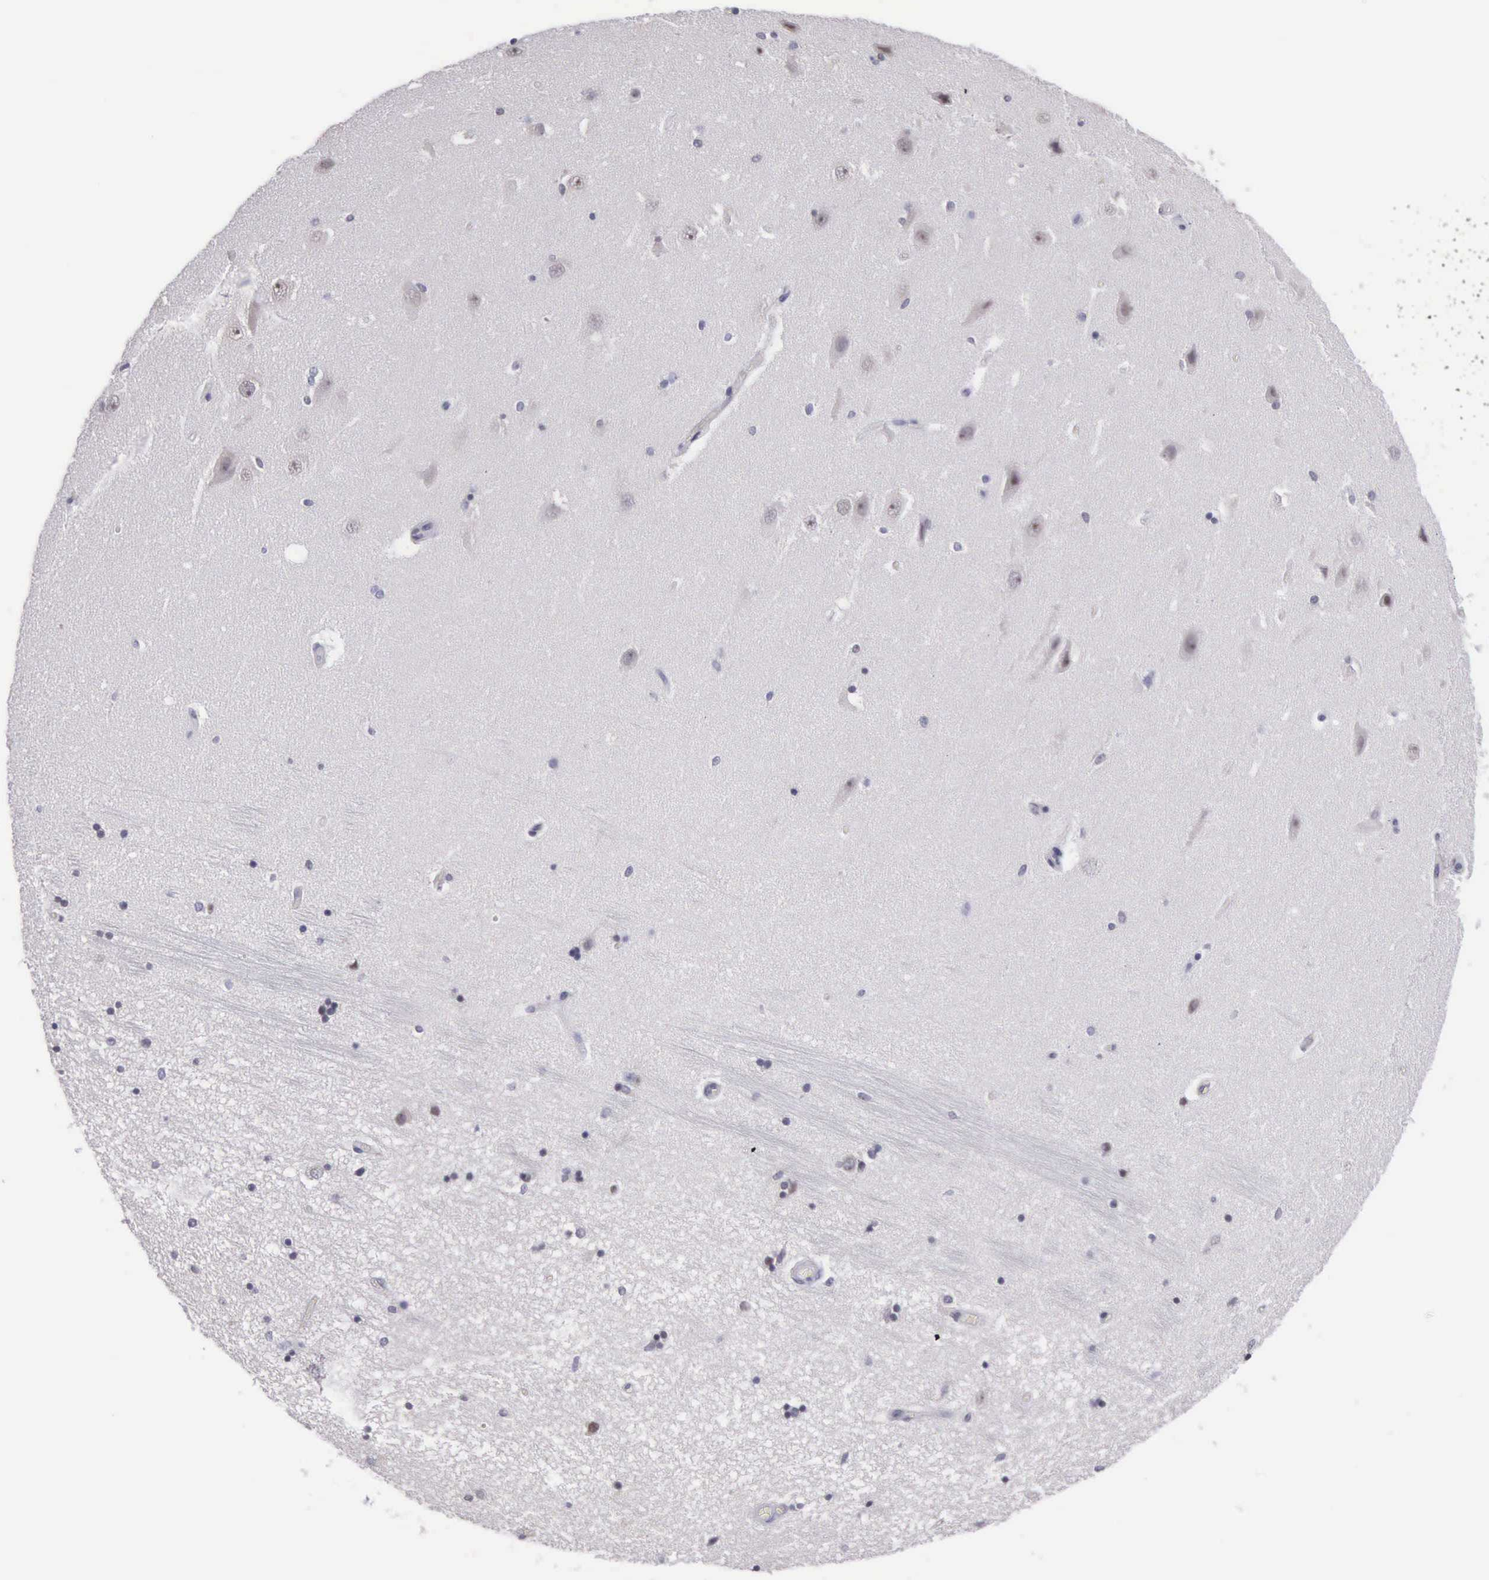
{"staining": {"intensity": "weak", "quantity": "<25%", "location": "nuclear"}, "tissue": "hippocampus", "cell_type": "Glial cells", "image_type": "normal", "snomed": [{"axis": "morphology", "description": "Normal tissue, NOS"}, {"axis": "topography", "description": "Hippocampus"}], "caption": "Glial cells are negative for protein expression in unremarkable human hippocampus. The staining is performed using DAB (3,3'-diaminobenzidine) brown chromogen with nuclei counter-stained in using hematoxylin.", "gene": "VRK1", "patient": {"sex": "female", "age": 54}}